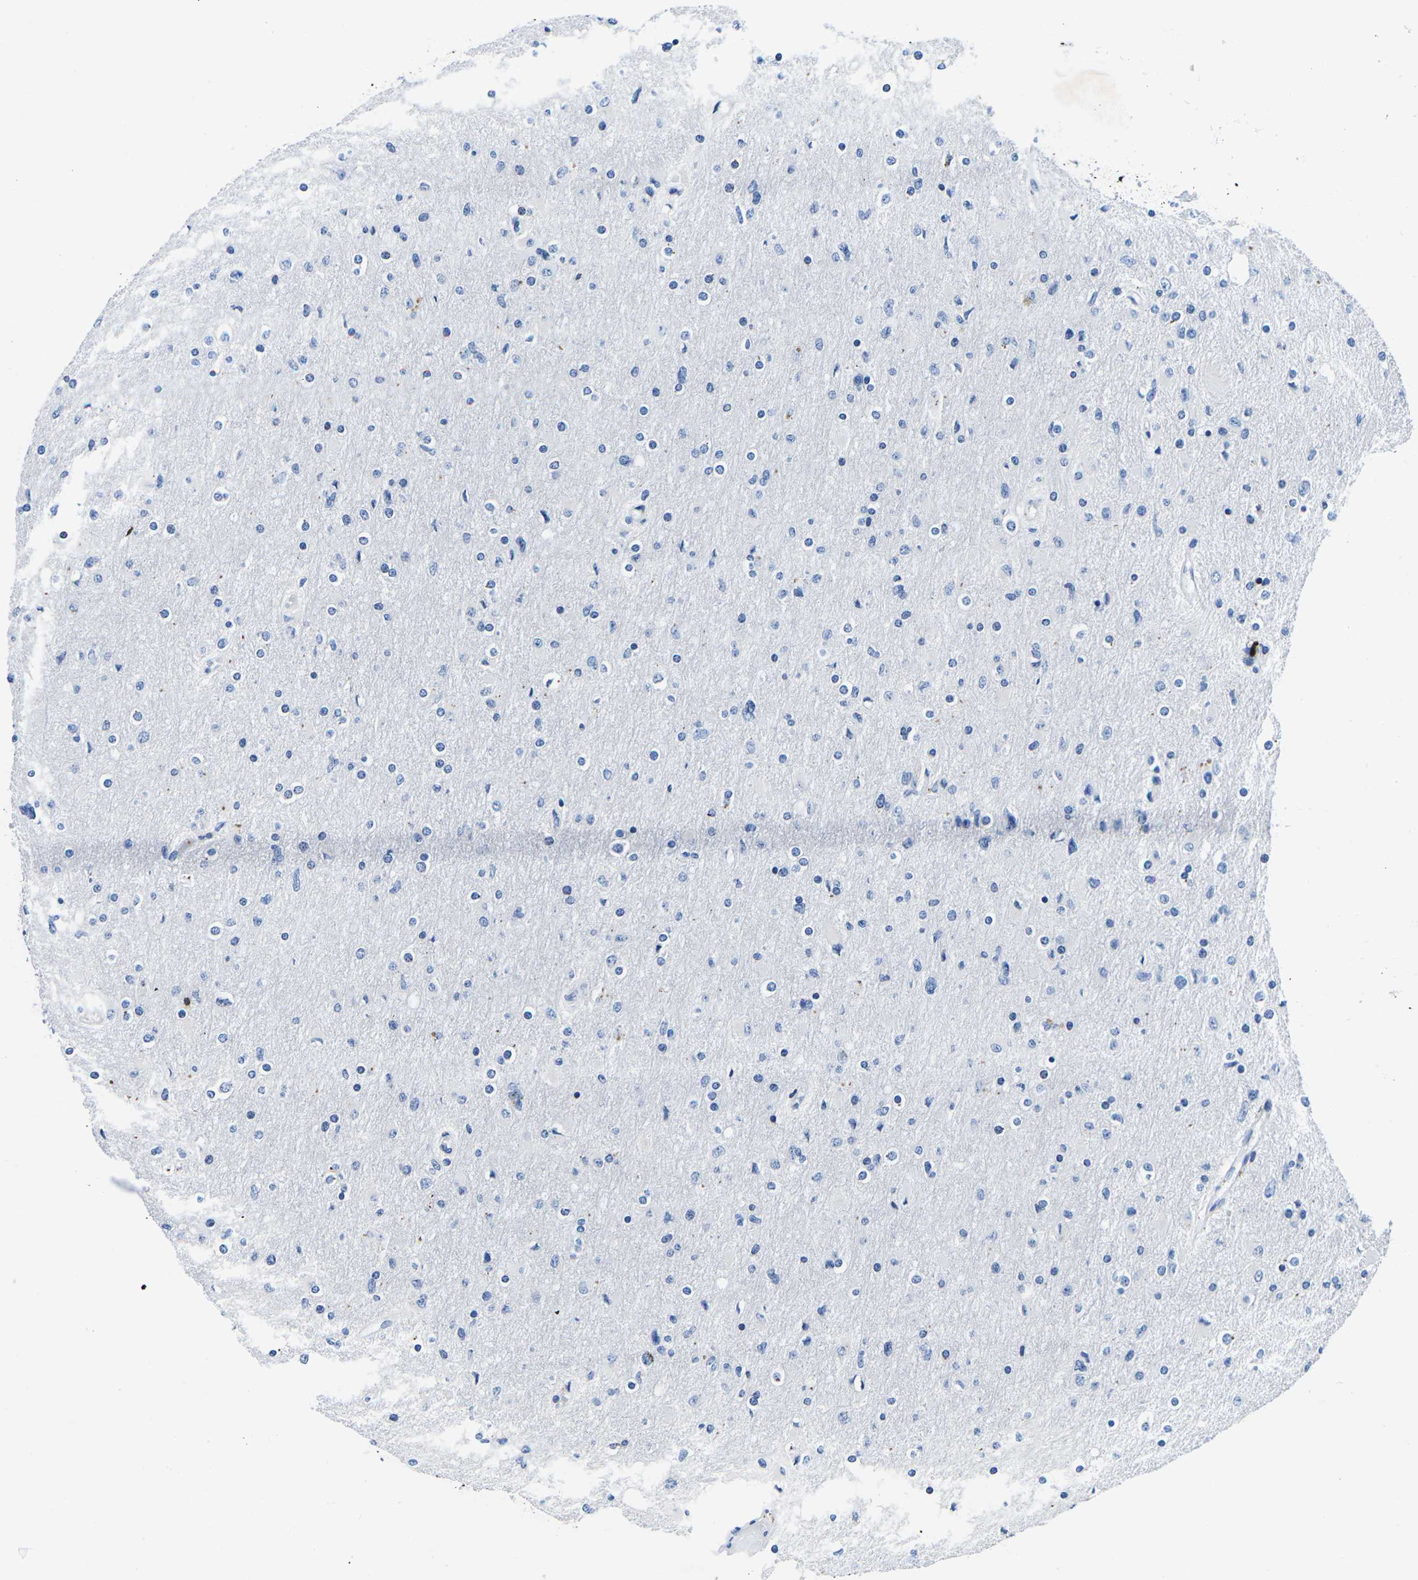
{"staining": {"intensity": "negative", "quantity": "none", "location": "none"}, "tissue": "glioma", "cell_type": "Tumor cells", "image_type": "cancer", "snomed": [{"axis": "morphology", "description": "Glioma, malignant, High grade"}, {"axis": "topography", "description": "Cerebral cortex"}], "caption": "Image shows no significant protein expression in tumor cells of glioma. (Immunohistochemistry, brightfield microscopy, high magnification).", "gene": "CTSW", "patient": {"sex": "female", "age": 36}}